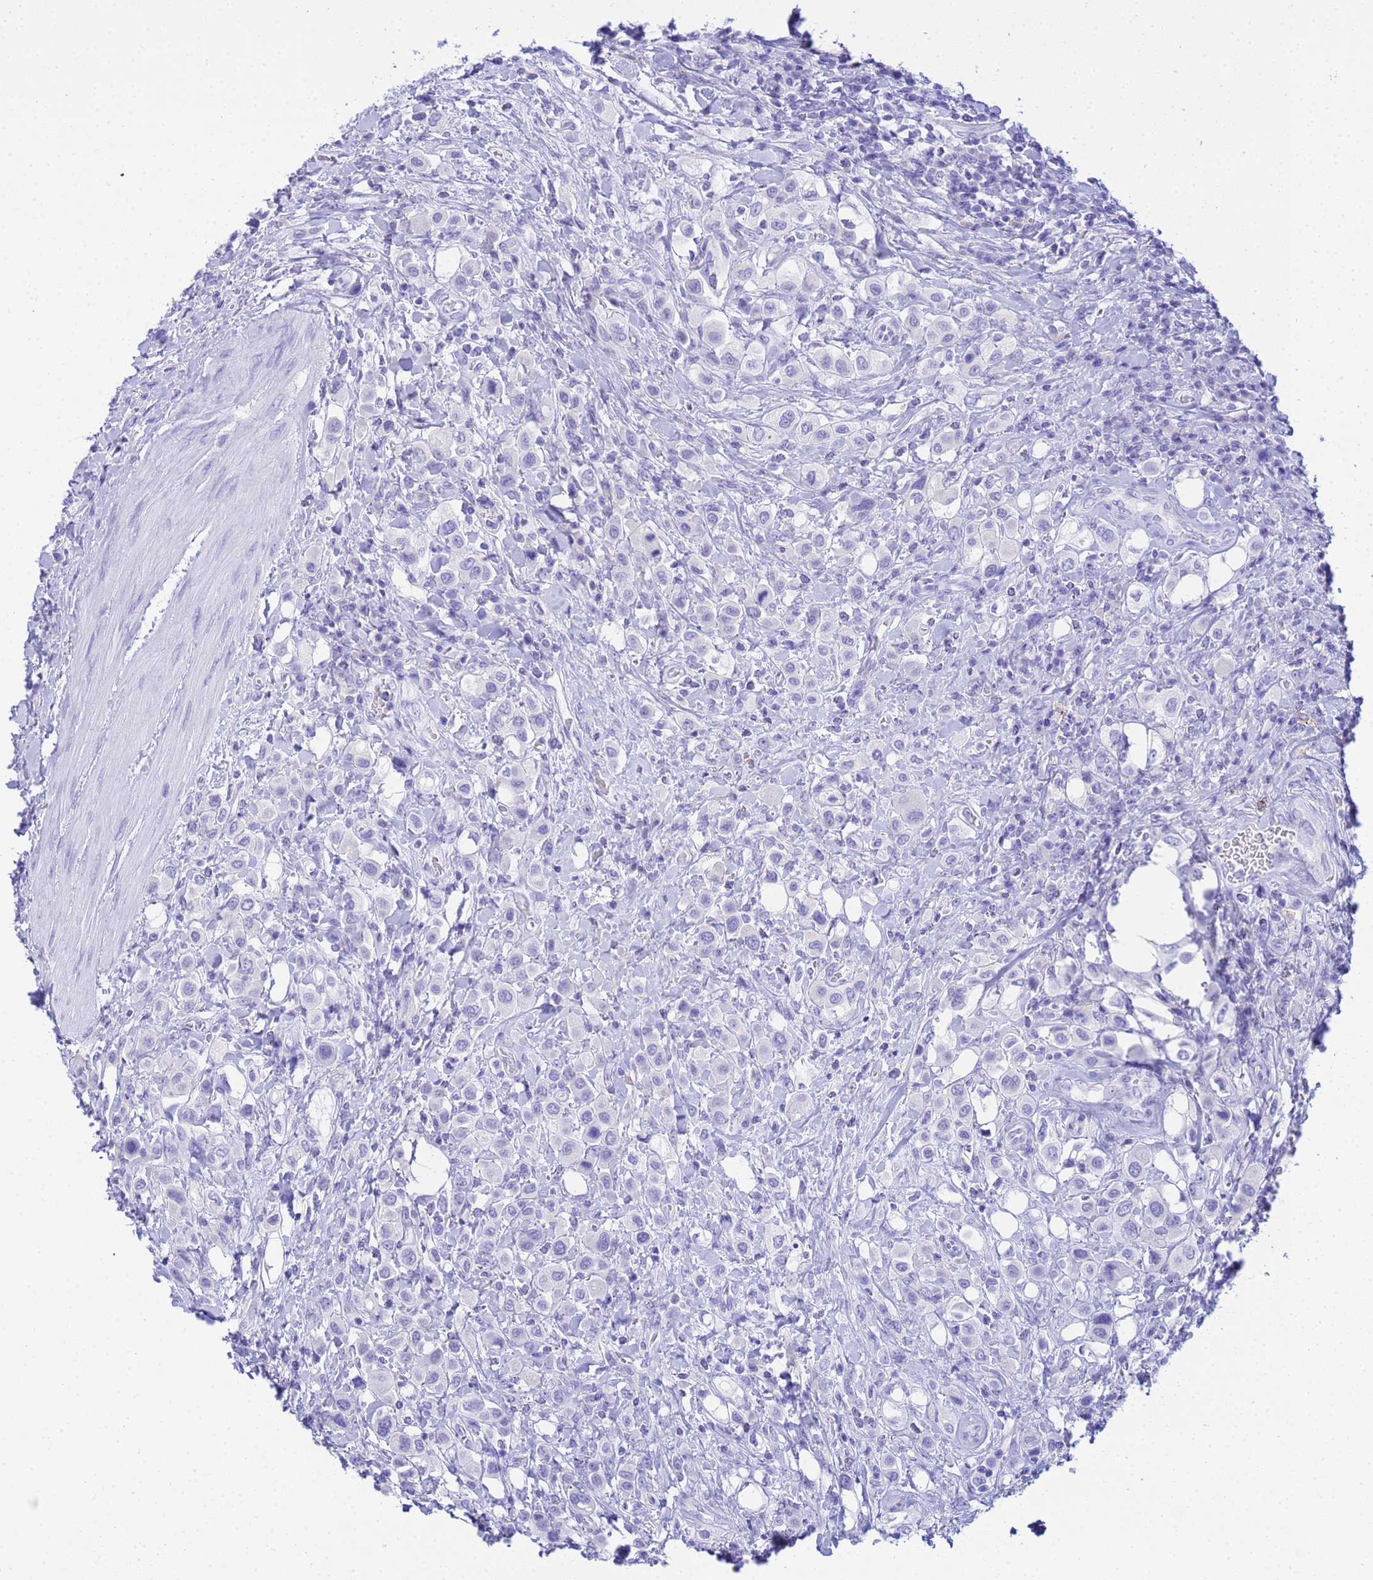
{"staining": {"intensity": "negative", "quantity": "none", "location": "none"}, "tissue": "urothelial cancer", "cell_type": "Tumor cells", "image_type": "cancer", "snomed": [{"axis": "morphology", "description": "Urothelial carcinoma, High grade"}, {"axis": "topography", "description": "Urinary bladder"}], "caption": "Immunohistochemistry (IHC) of human high-grade urothelial carcinoma displays no expression in tumor cells.", "gene": "AQP12A", "patient": {"sex": "male", "age": 50}}